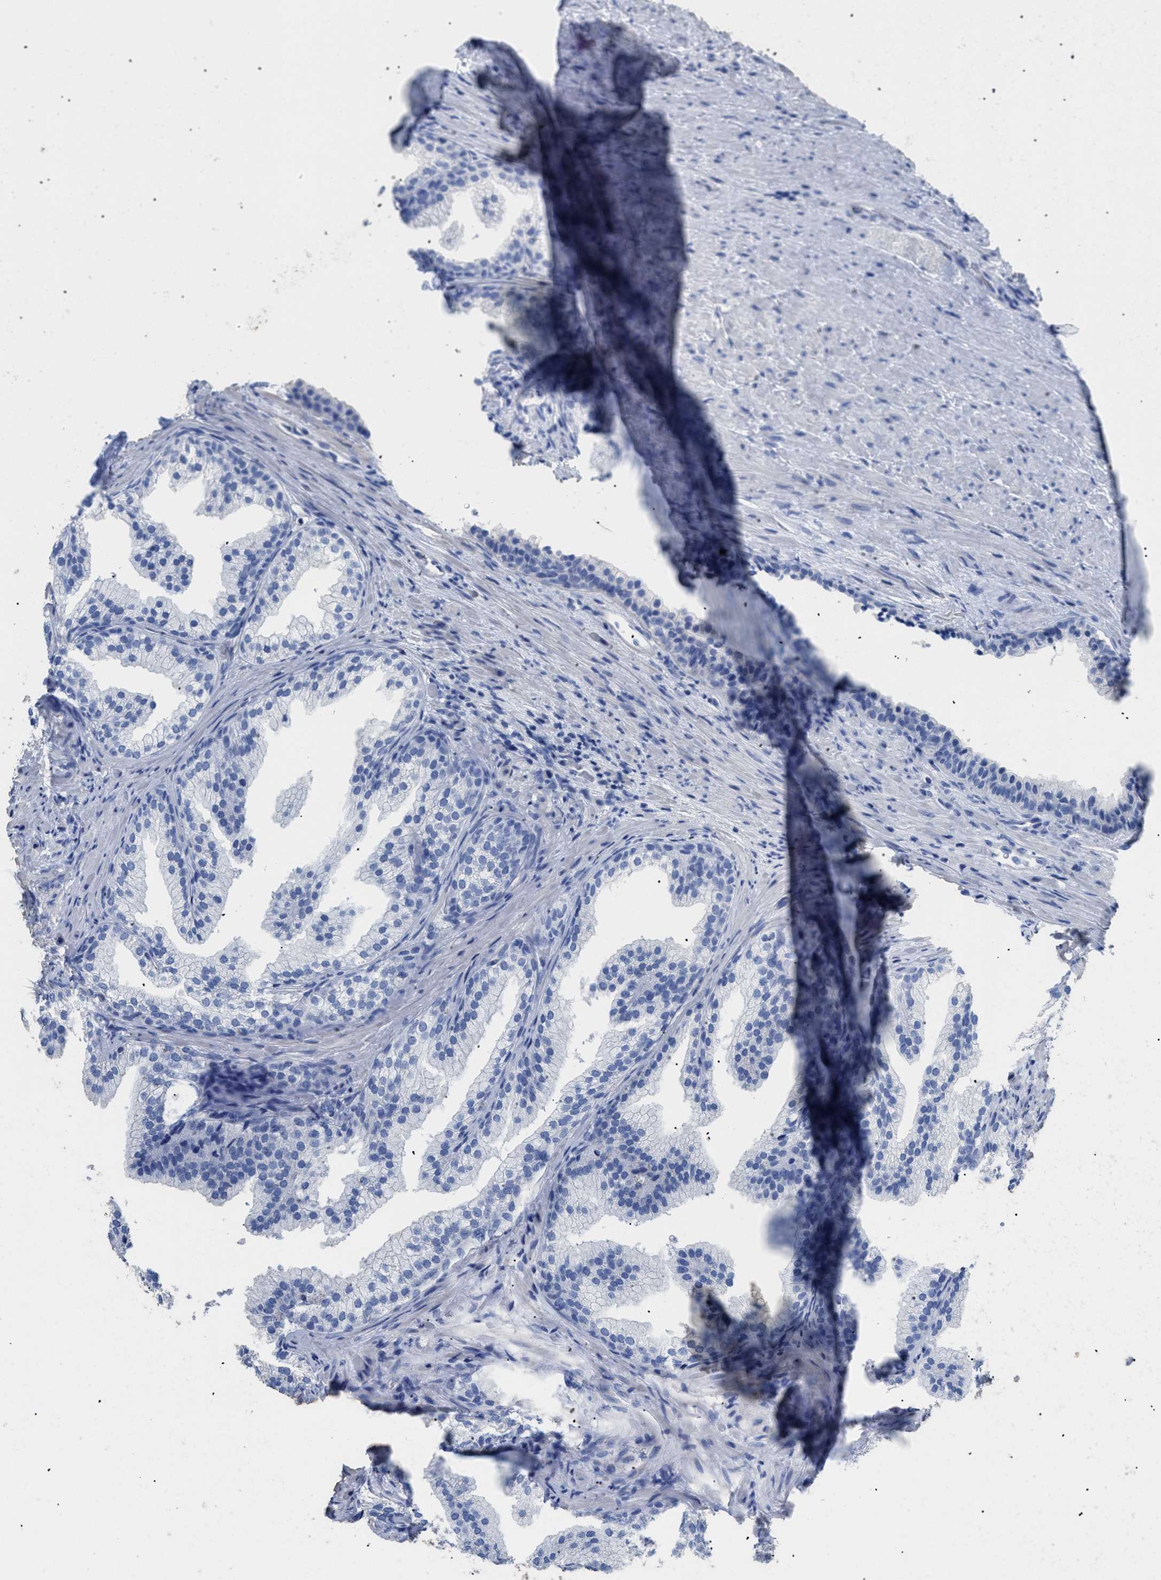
{"staining": {"intensity": "negative", "quantity": "none", "location": "none"}, "tissue": "prostate", "cell_type": "Glandular cells", "image_type": "normal", "snomed": [{"axis": "morphology", "description": "Normal tissue, NOS"}, {"axis": "topography", "description": "Prostate"}], "caption": "Immunohistochemistry (IHC) of benign prostate displays no staining in glandular cells.", "gene": "DLC1", "patient": {"sex": "male", "age": 76}}